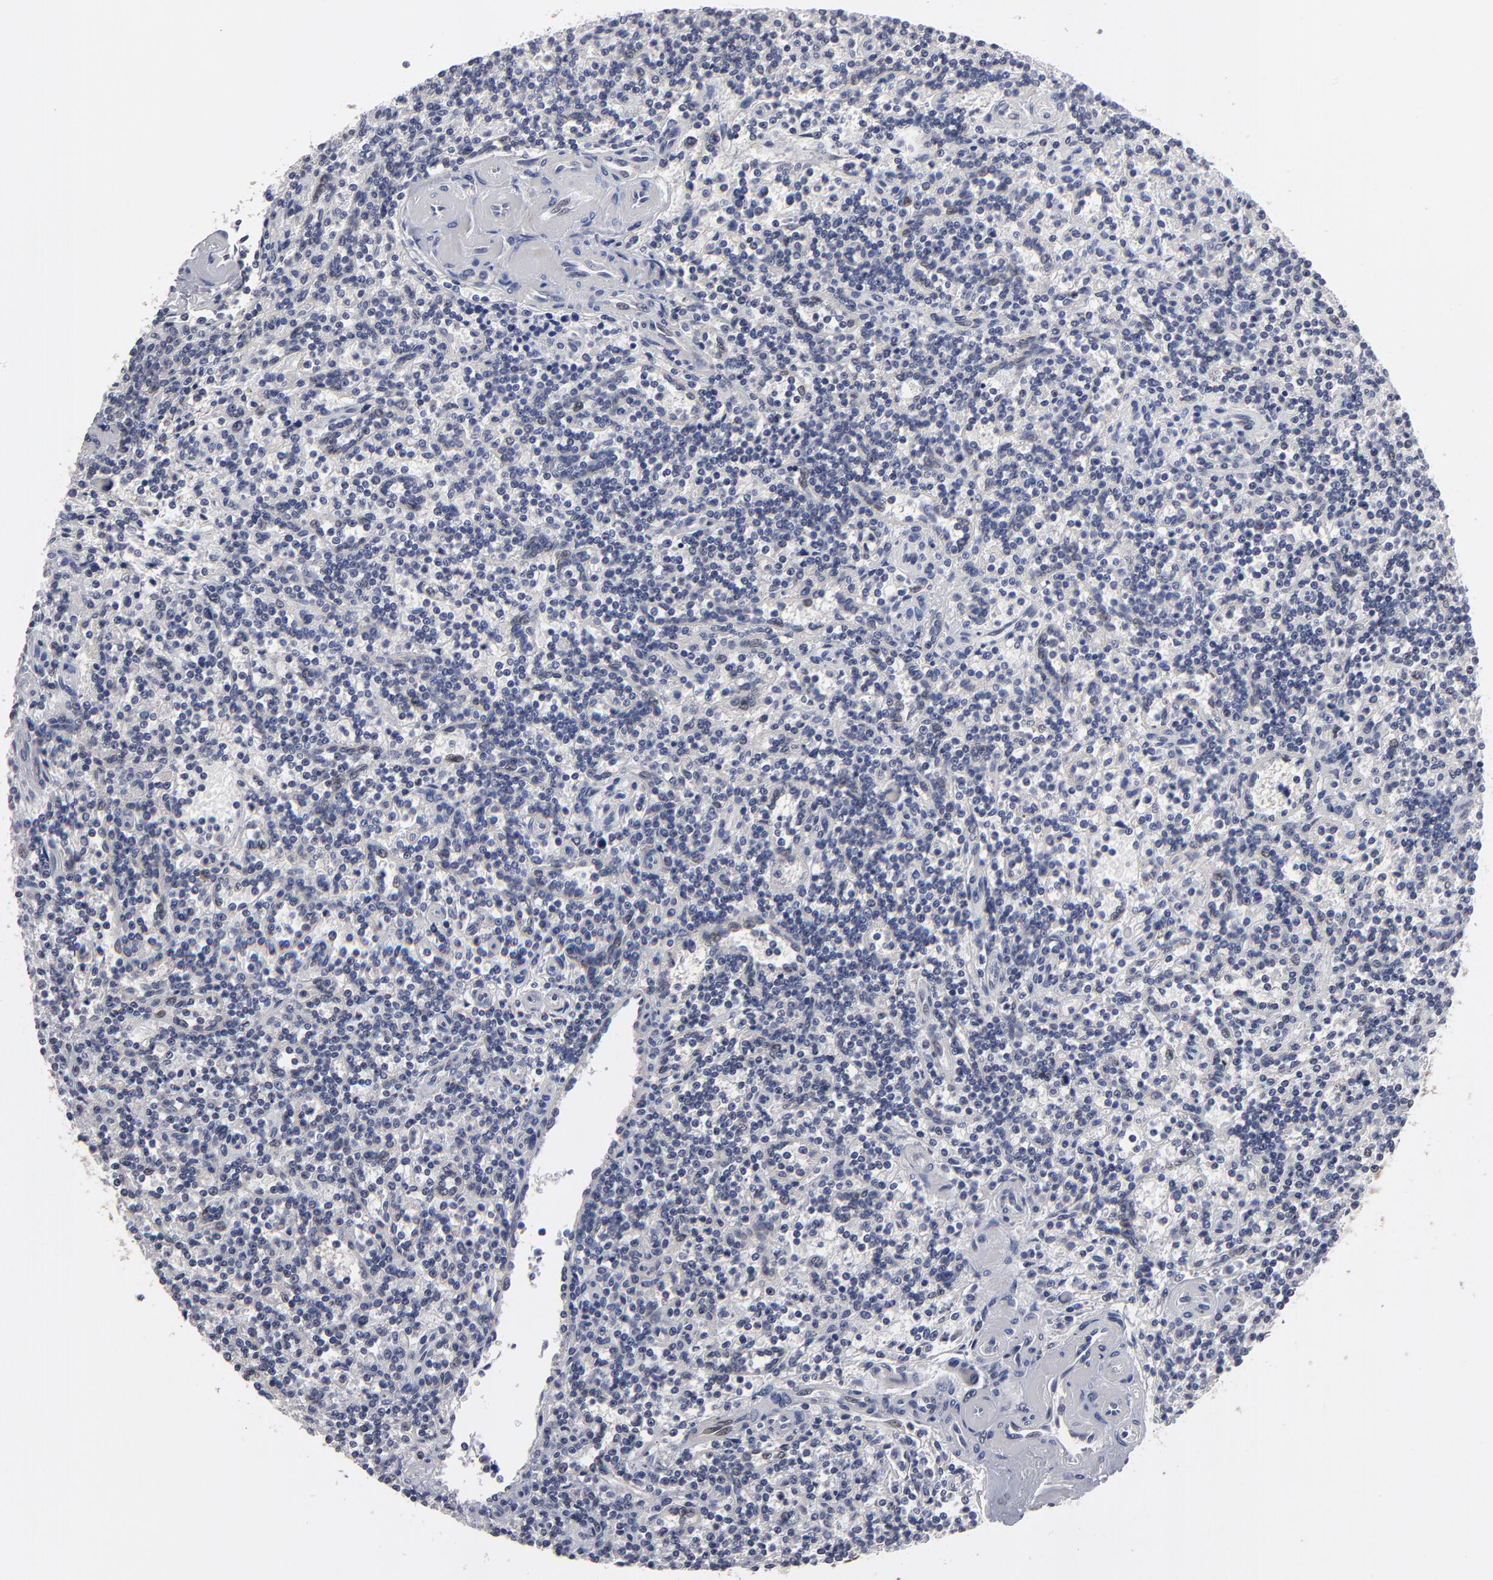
{"staining": {"intensity": "negative", "quantity": "none", "location": "none"}, "tissue": "lymphoma", "cell_type": "Tumor cells", "image_type": "cancer", "snomed": [{"axis": "morphology", "description": "Malignant lymphoma, non-Hodgkin's type, Low grade"}, {"axis": "topography", "description": "Spleen"}], "caption": "Immunohistochemistry of human malignant lymphoma, non-Hodgkin's type (low-grade) reveals no positivity in tumor cells.", "gene": "CEP97", "patient": {"sex": "male", "age": 73}}